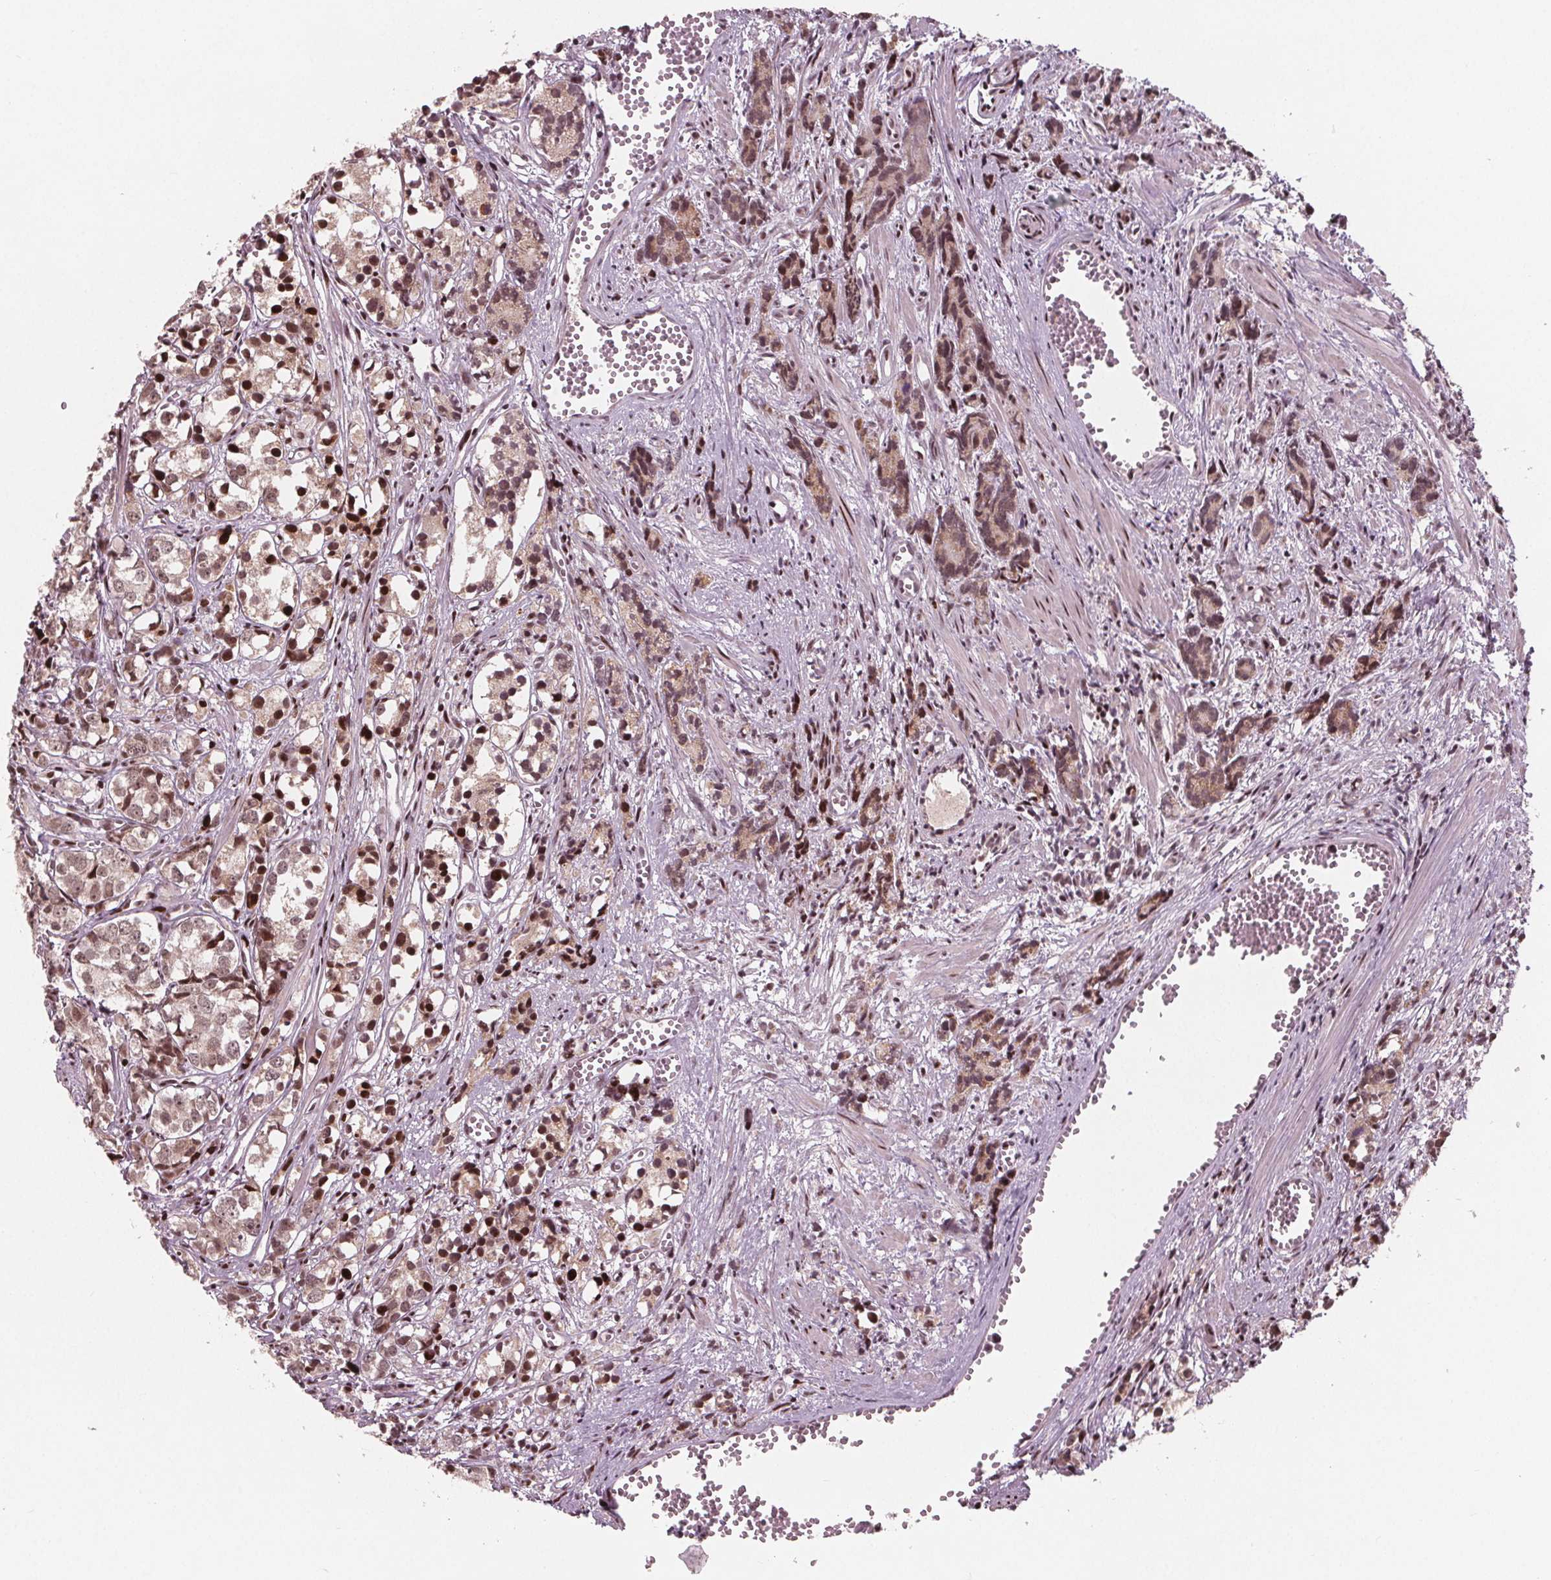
{"staining": {"intensity": "moderate", "quantity": "25%-75%", "location": "cytoplasmic/membranous,nuclear"}, "tissue": "prostate cancer", "cell_type": "Tumor cells", "image_type": "cancer", "snomed": [{"axis": "morphology", "description": "Adenocarcinoma, High grade"}, {"axis": "topography", "description": "Prostate"}], "caption": "Immunohistochemistry image of high-grade adenocarcinoma (prostate) stained for a protein (brown), which shows medium levels of moderate cytoplasmic/membranous and nuclear expression in approximately 25%-75% of tumor cells.", "gene": "SNRNP35", "patient": {"sex": "male", "age": 77}}